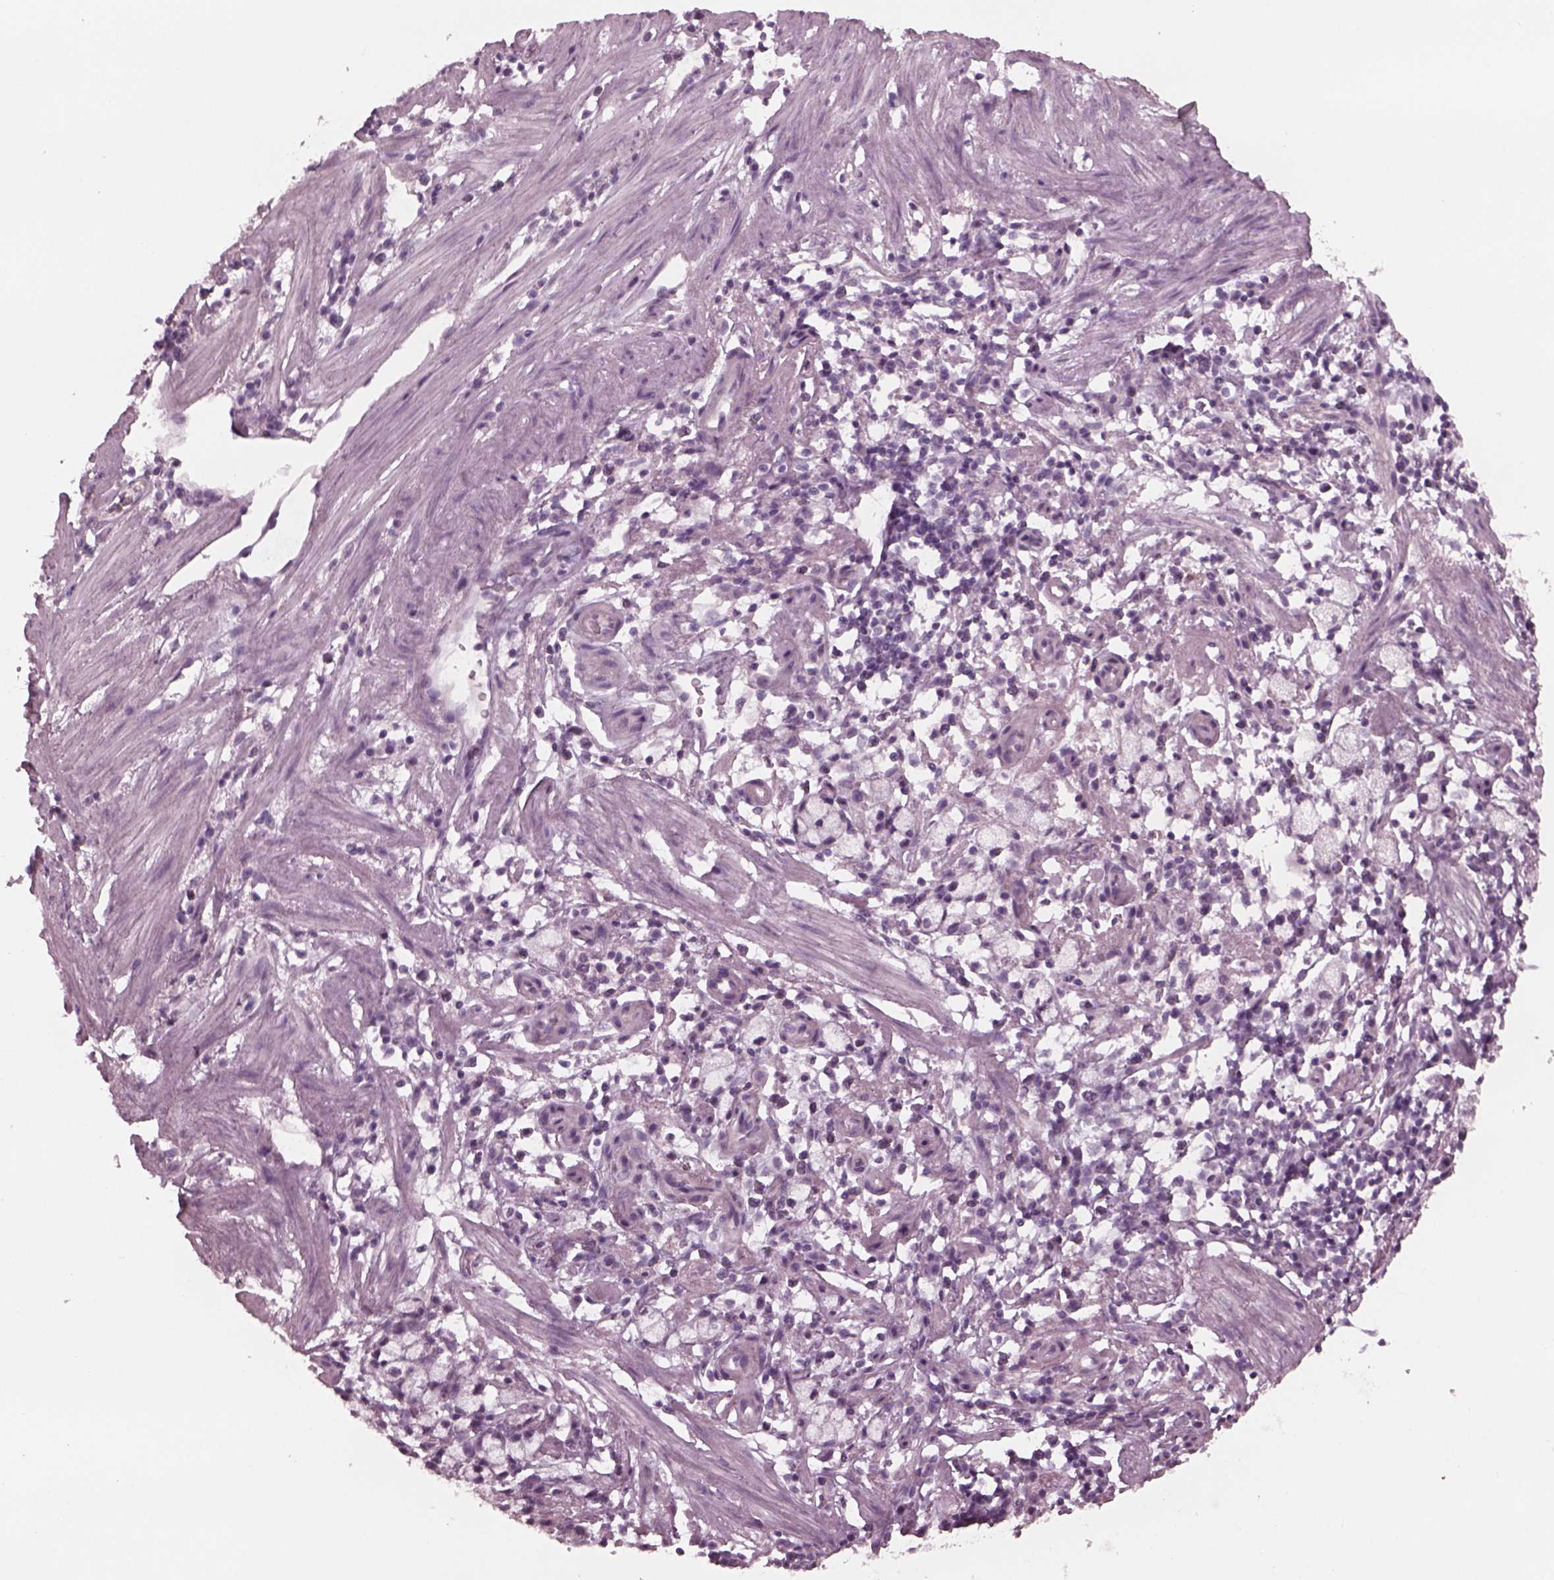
{"staining": {"intensity": "negative", "quantity": "none", "location": "none"}, "tissue": "stomach cancer", "cell_type": "Tumor cells", "image_type": "cancer", "snomed": [{"axis": "morphology", "description": "Adenocarcinoma, NOS"}, {"axis": "topography", "description": "Stomach"}], "caption": "Protein analysis of adenocarcinoma (stomach) displays no significant expression in tumor cells.", "gene": "YY2", "patient": {"sex": "male", "age": 58}}